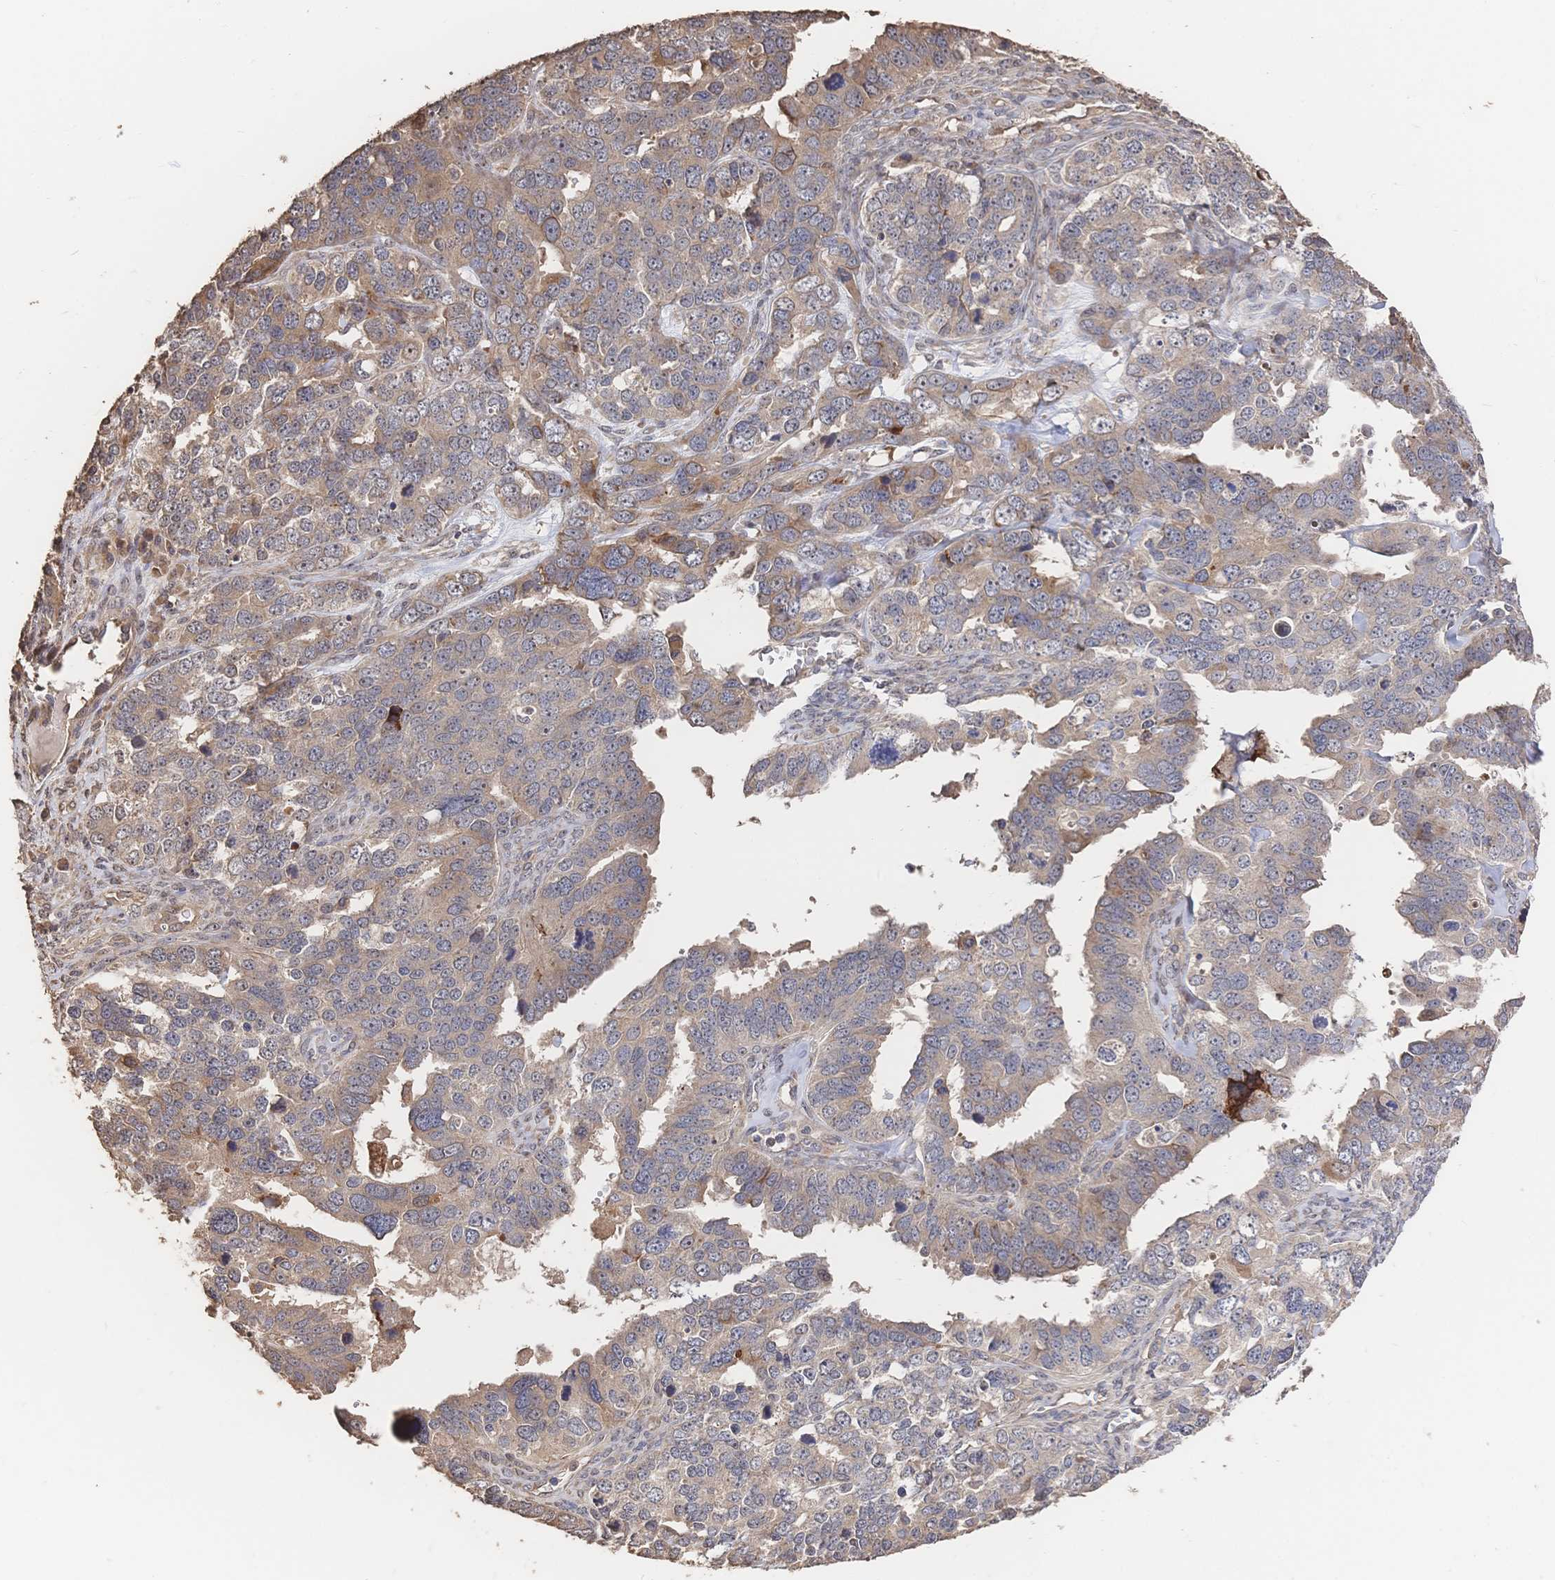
{"staining": {"intensity": "weak", "quantity": "25%-75%", "location": "cytoplasmic/membranous"}, "tissue": "ovarian cancer", "cell_type": "Tumor cells", "image_type": "cancer", "snomed": [{"axis": "morphology", "description": "Cystadenocarcinoma, serous, NOS"}, {"axis": "topography", "description": "Ovary"}], "caption": "Immunohistochemistry of human ovarian serous cystadenocarcinoma exhibits low levels of weak cytoplasmic/membranous expression in approximately 25%-75% of tumor cells. (Stains: DAB in brown, nuclei in blue, Microscopy: brightfield microscopy at high magnification).", "gene": "DNAJA4", "patient": {"sex": "female", "age": 76}}